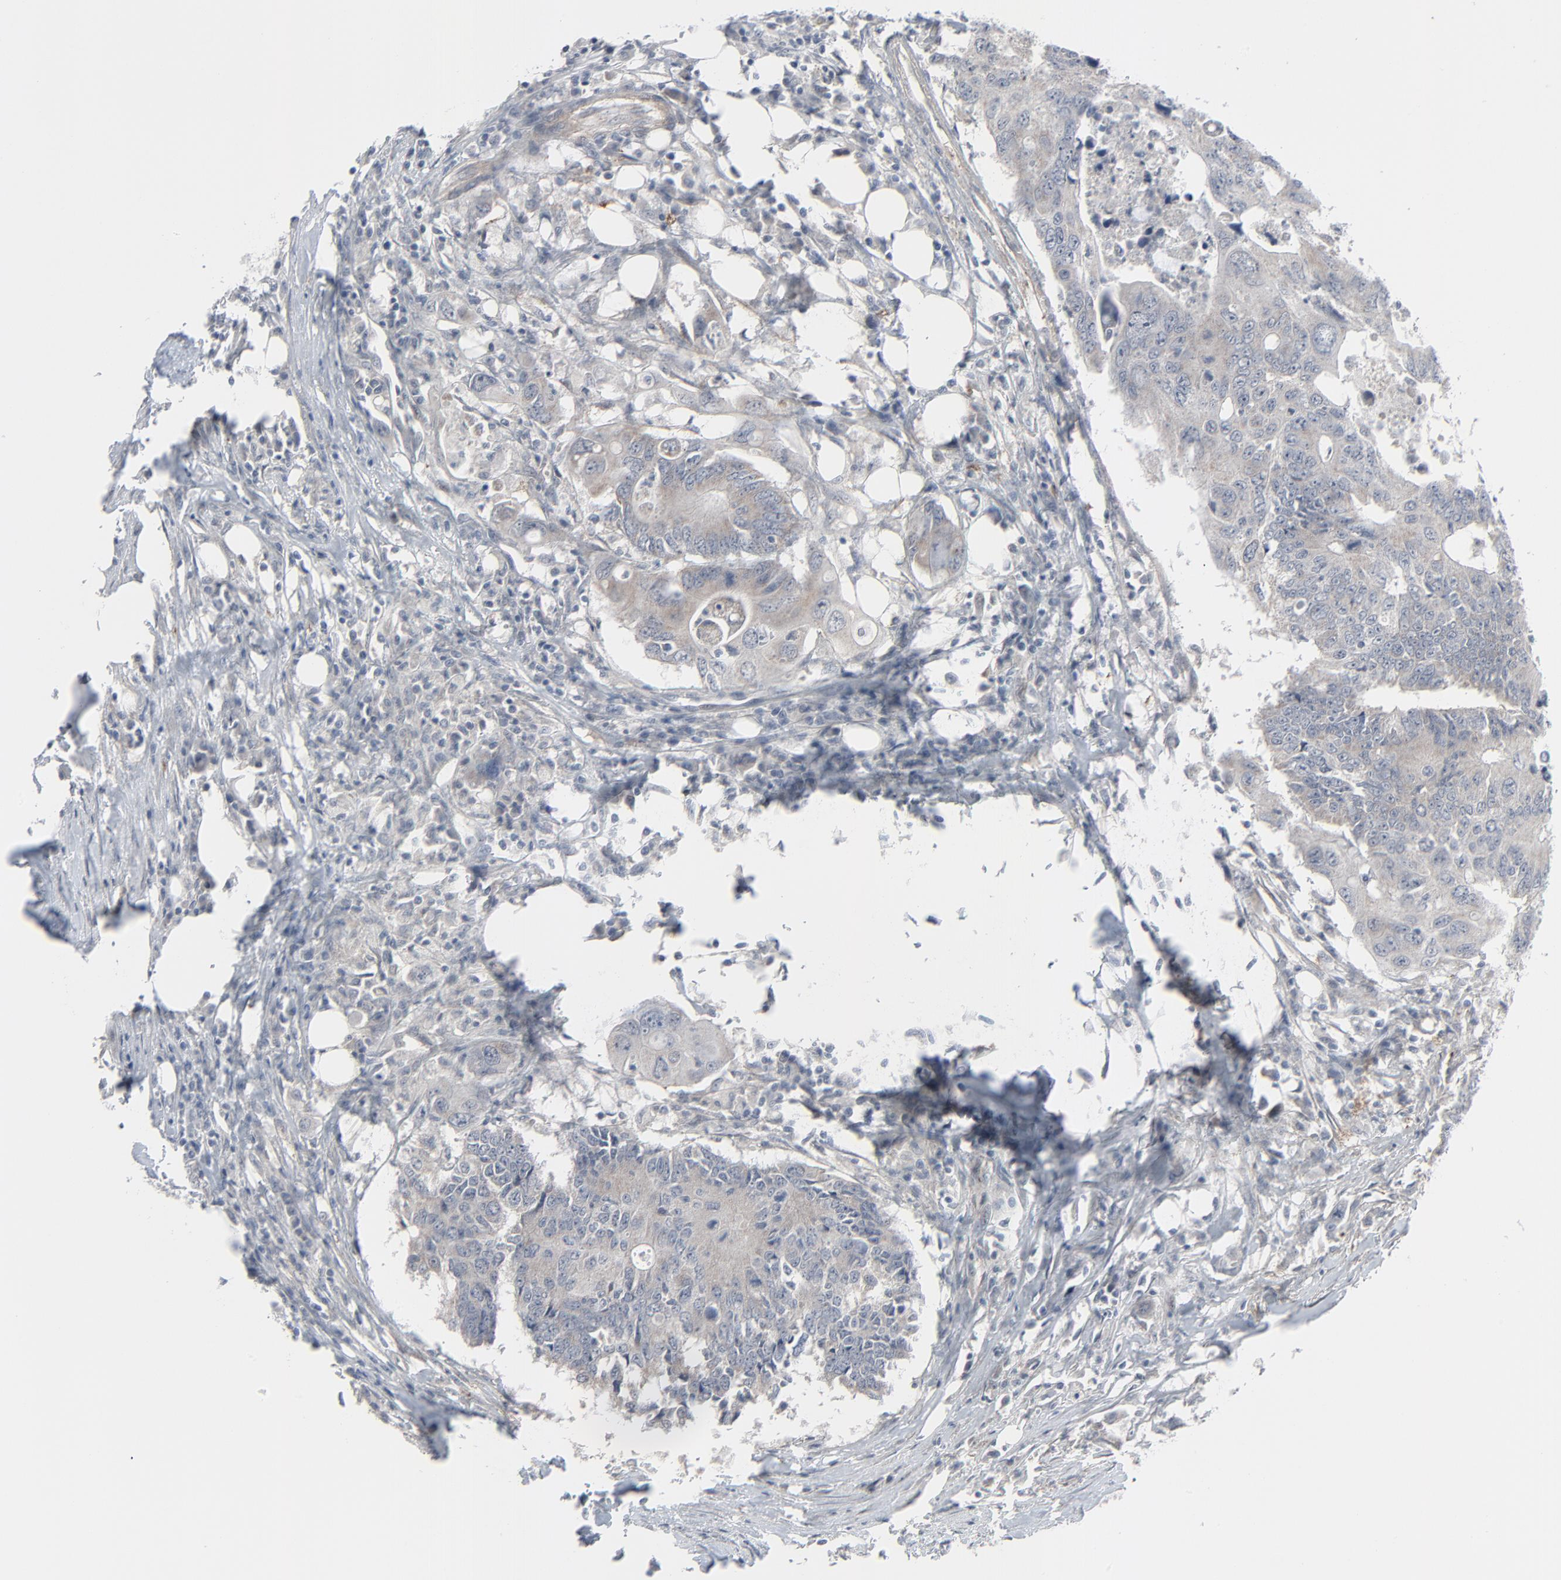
{"staining": {"intensity": "weak", "quantity": ">75%", "location": "cytoplasmic/membranous"}, "tissue": "colorectal cancer", "cell_type": "Tumor cells", "image_type": "cancer", "snomed": [{"axis": "morphology", "description": "Adenocarcinoma, NOS"}, {"axis": "topography", "description": "Colon"}], "caption": "DAB (3,3'-diaminobenzidine) immunohistochemical staining of colorectal cancer displays weak cytoplasmic/membranous protein staining in about >75% of tumor cells. (DAB IHC with brightfield microscopy, high magnification).", "gene": "NEUROD1", "patient": {"sex": "male", "age": 71}}